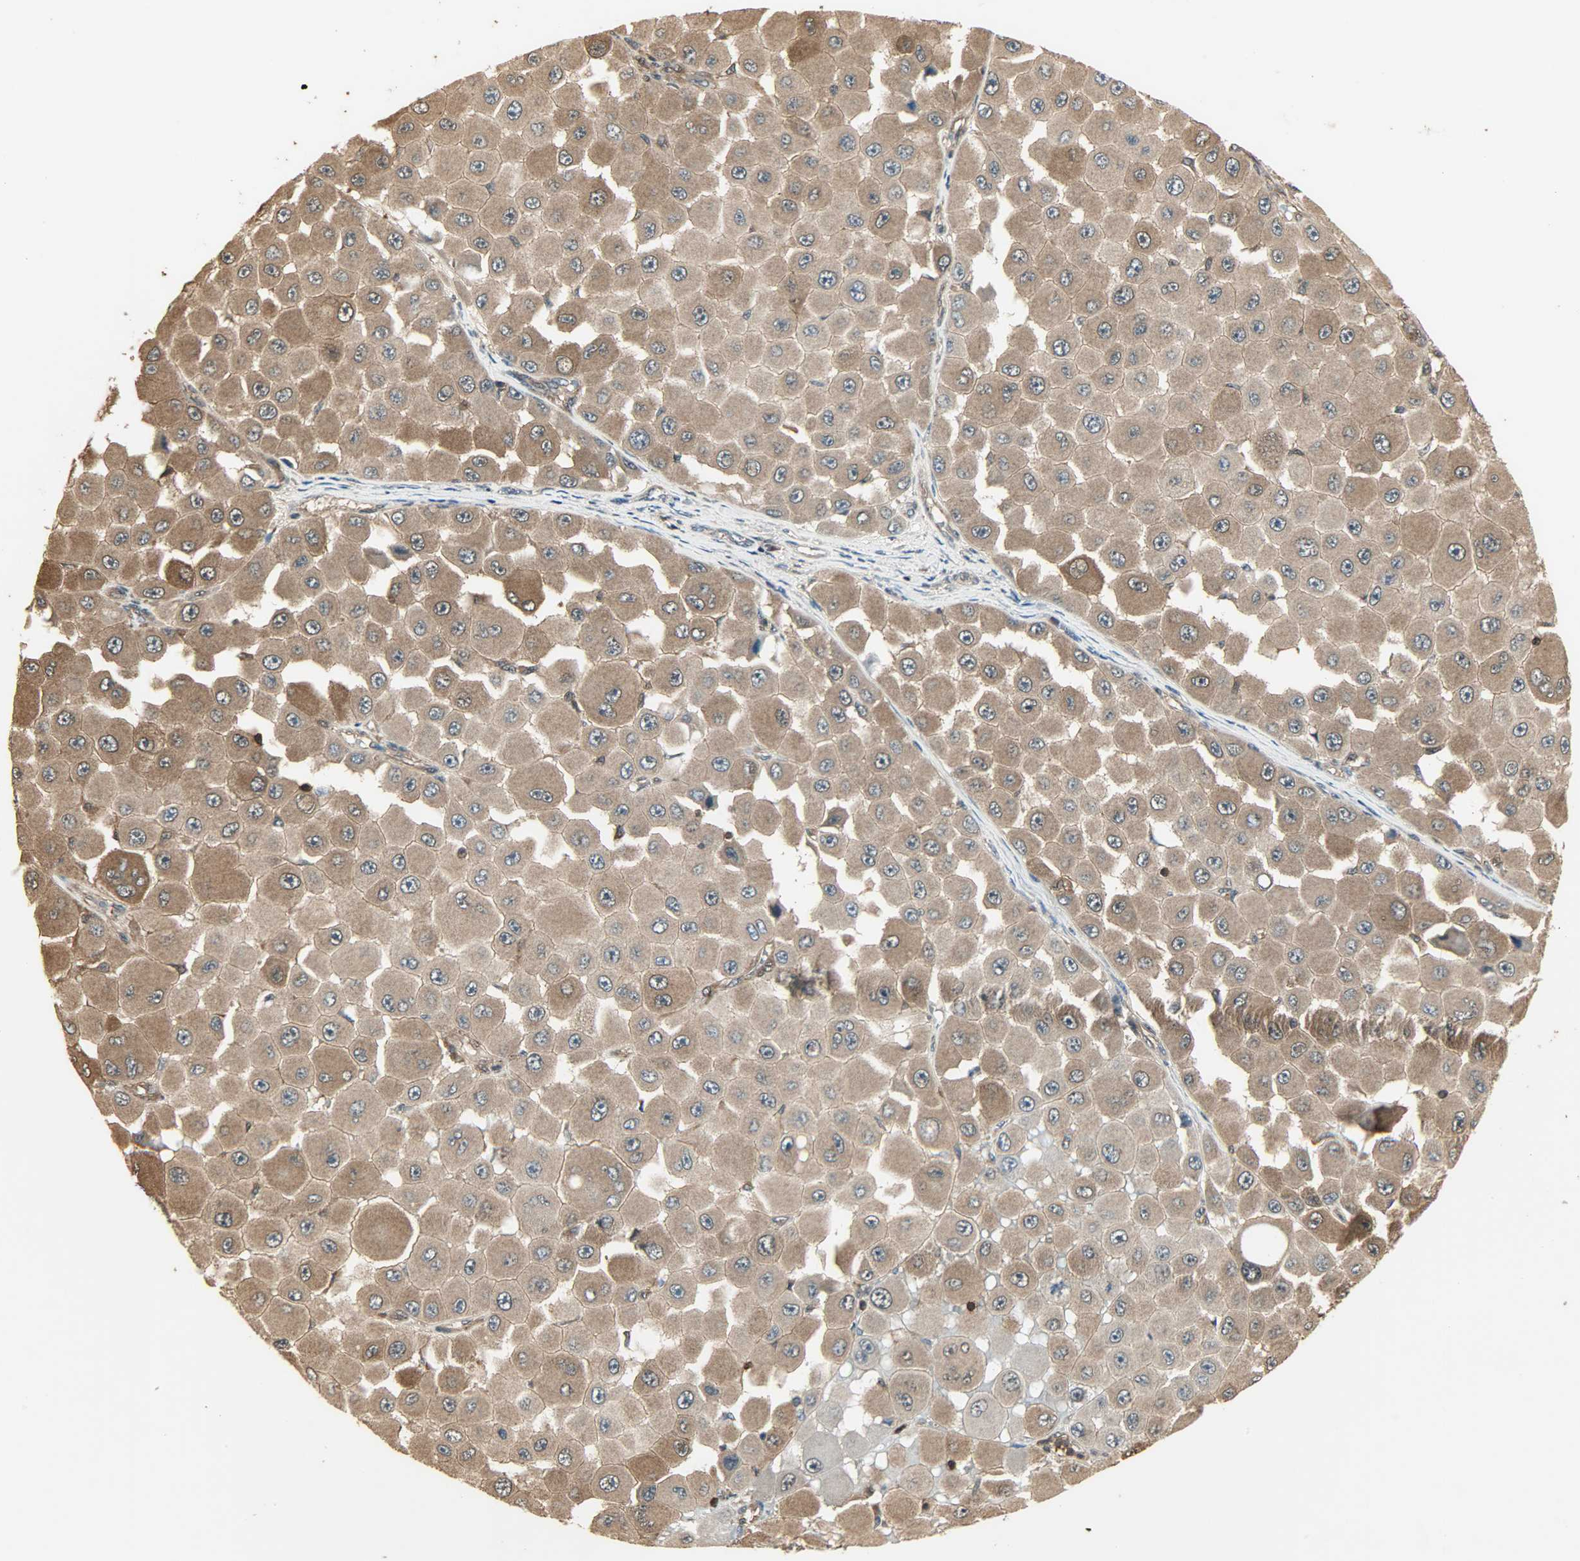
{"staining": {"intensity": "moderate", "quantity": ">75%", "location": "cytoplasmic/membranous"}, "tissue": "melanoma", "cell_type": "Tumor cells", "image_type": "cancer", "snomed": [{"axis": "morphology", "description": "Malignant melanoma, NOS"}, {"axis": "topography", "description": "Skin"}], "caption": "Melanoma tissue demonstrates moderate cytoplasmic/membranous expression in about >75% of tumor cells", "gene": "YWHAZ", "patient": {"sex": "female", "age": 81}}